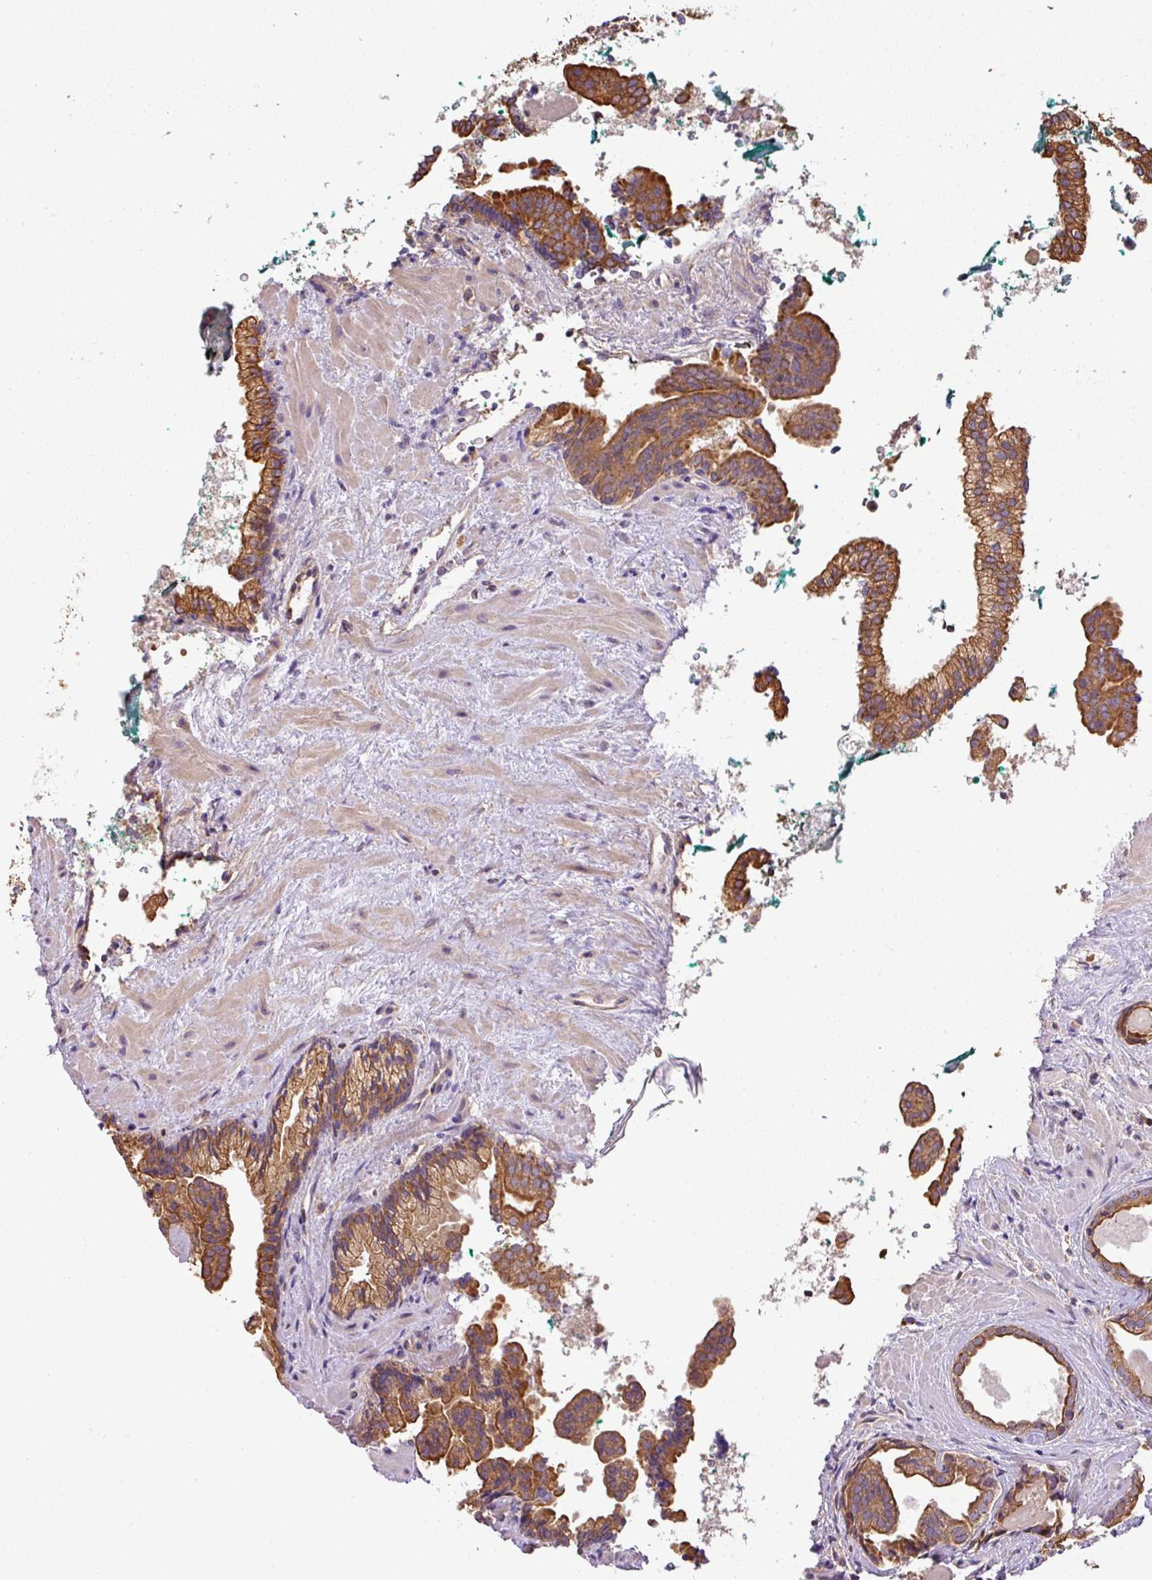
{"staining": {"intensity": "moderate", "quantity": ">75%", "location": "cytoplasmic/membranous"}, "tissue": "prostate cancer", "cell_type": "Tumor cells", "image_type": "cancer", "snomed": [{"axis": "morphology", "description": "Adenocarcinoma, High grade"}, {"axis": "topography", "description": "Prostate"}], "caption": "An immunohistochemistry (IHC) micrograph of tumor tissue is shown. Protein staining in brown highlights moderate cytoplasmic/membranous positivity in prostate high-grade adenocarcinoma within tumor cells.", "gene": "VENTX", "patient": {"sex": "male", "age": 60}}